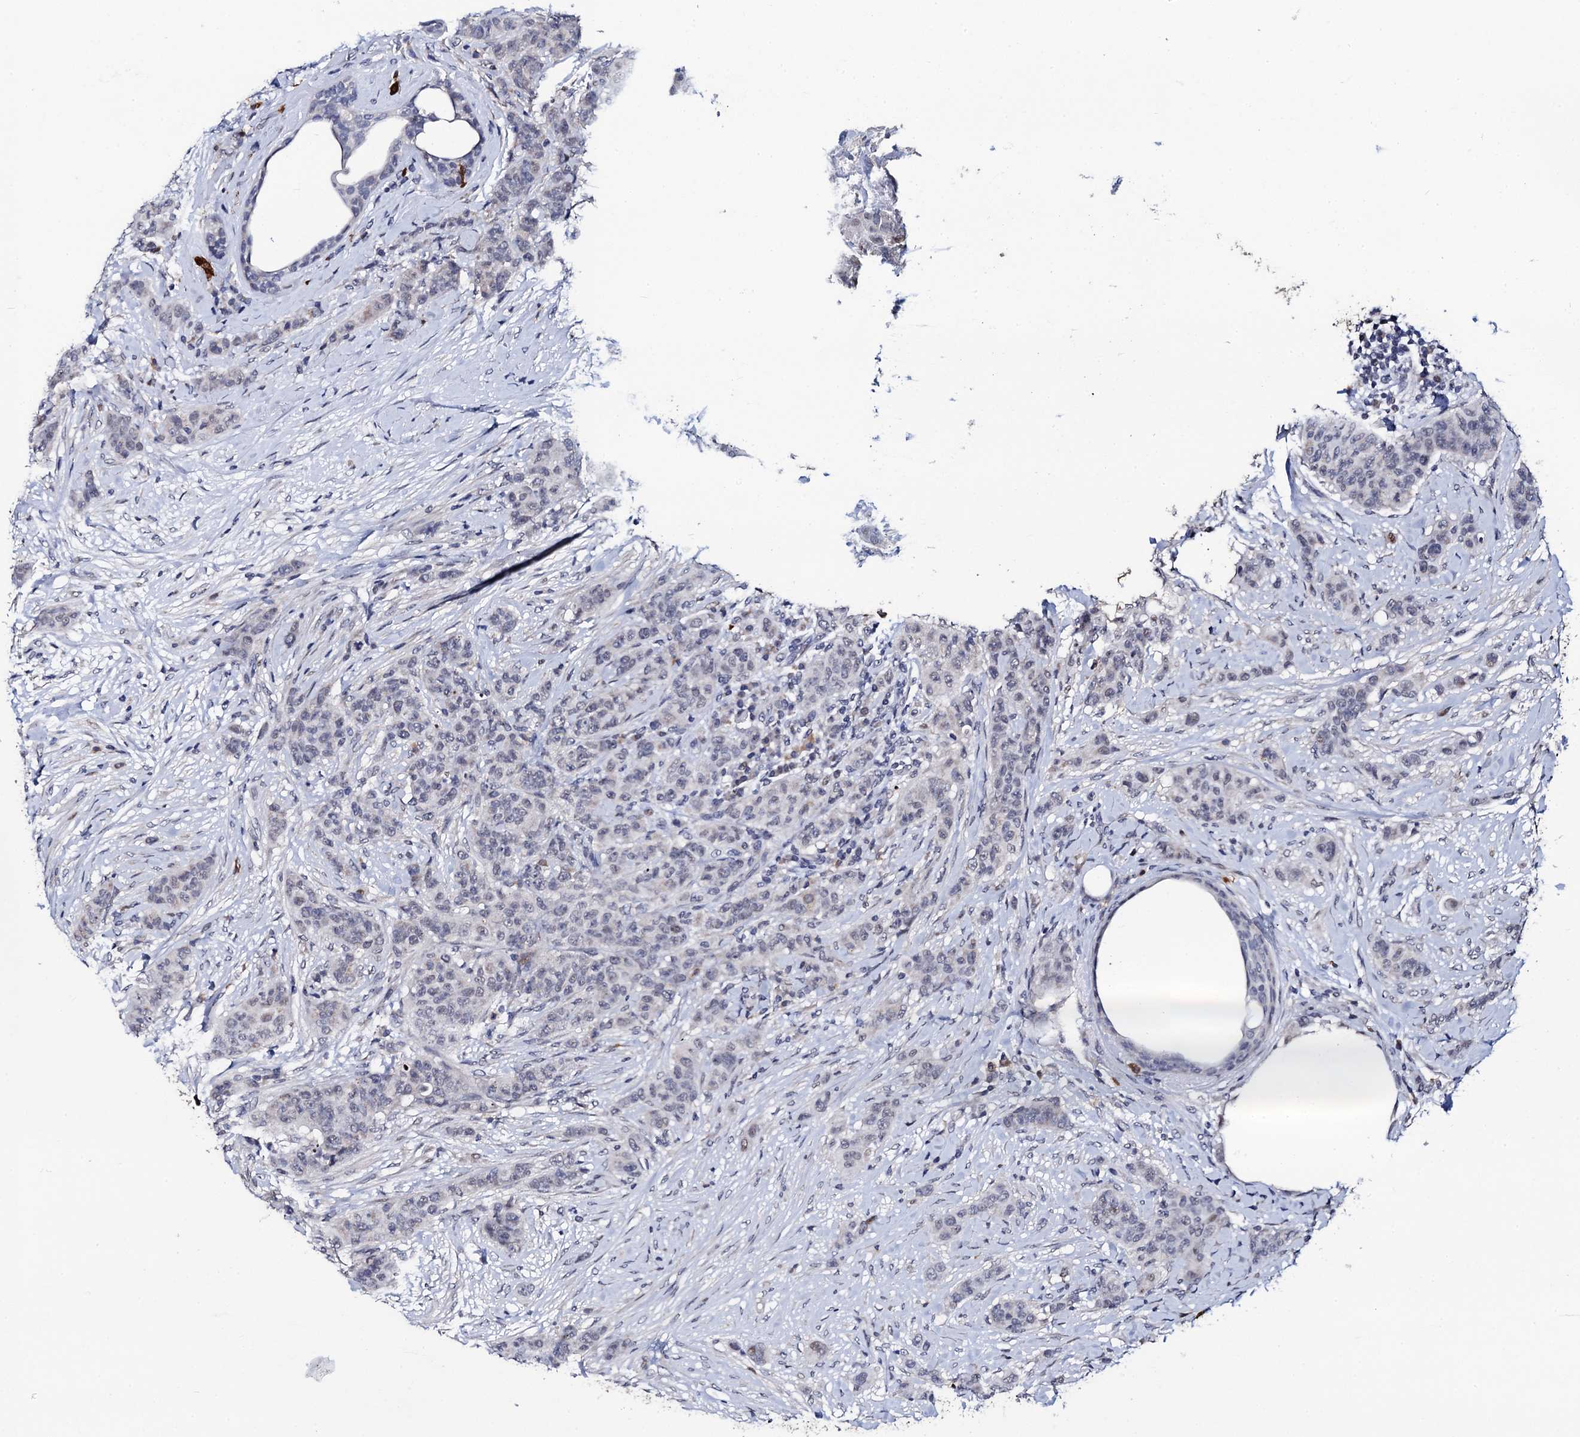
{"staining": {"intensity": "negative", "quantity": "none", "location": "none"}, "tissue": "breast cancer", "cell_type": "Tumor cells", "image_type": "cancer", "snomed": [{"axis": "morphology", "description": "Duct carcinoma"}, {"axis": "topography", "description": "Breast"}], "caption": "Immunohistochemistry image of human breast intraductal carcinoma stained for a protein (brown), which exhibits no staining in tumor cells.", "gene": "FAM222A", "patient": {"sex": "female", "age": 40}}